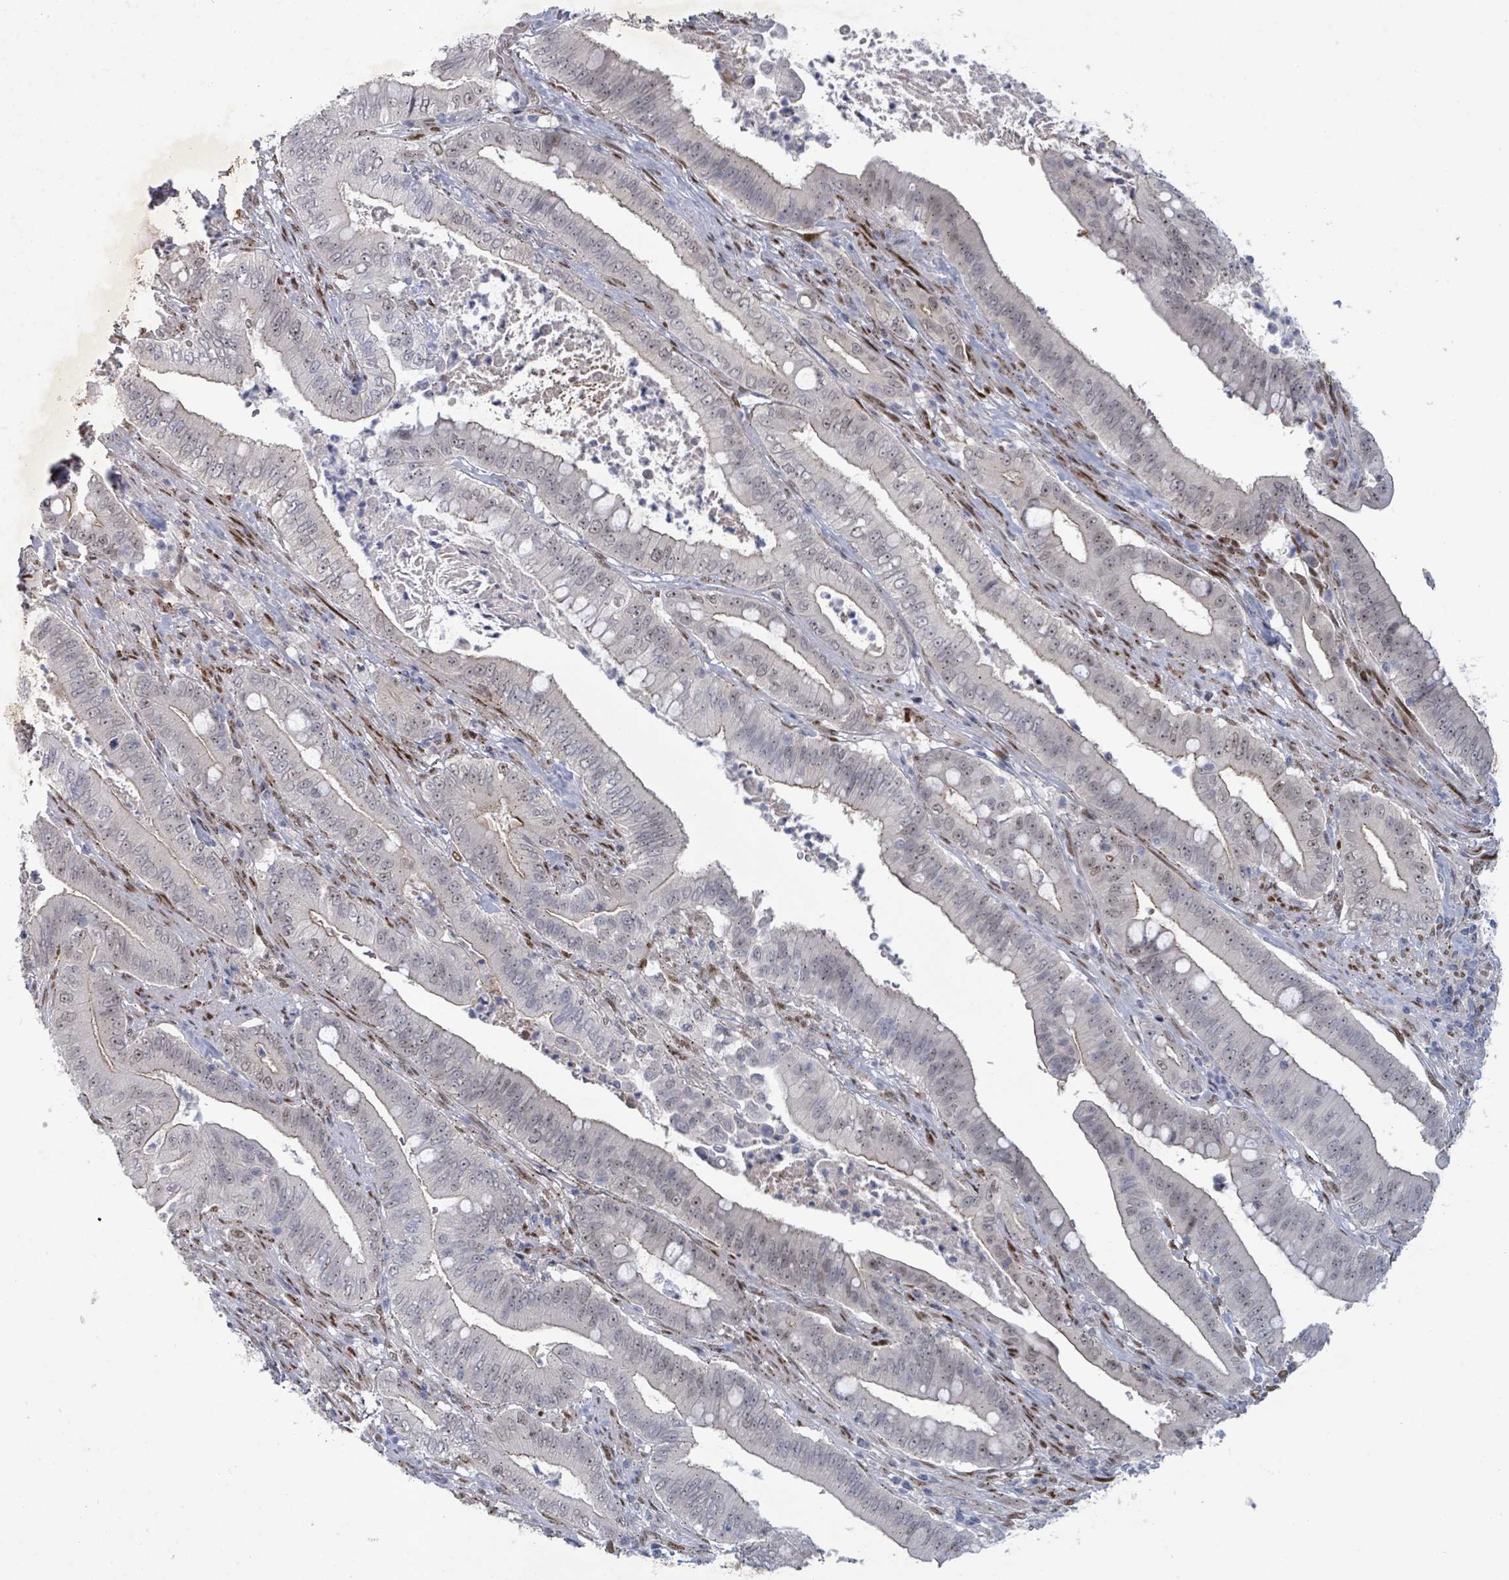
{"staining": {"intensity": "weak", "quantity": "<25%", "location": "nuclear"}, "tissue": "pancreatic cancer", "cell_type": "Tumor cells", "image_type": "cancer", "snomed": [{"axis": "morphology", "description": "Adenocarcinoma, NOS"}, {"axis": "topography", "description": "Pancreas"}], "caption": "Tumor cells are negative for protein expression in human adenocarcinoma (pancreatic).", "gene": "TUSC1", "patient": {"sex": "male", "age": 71}}